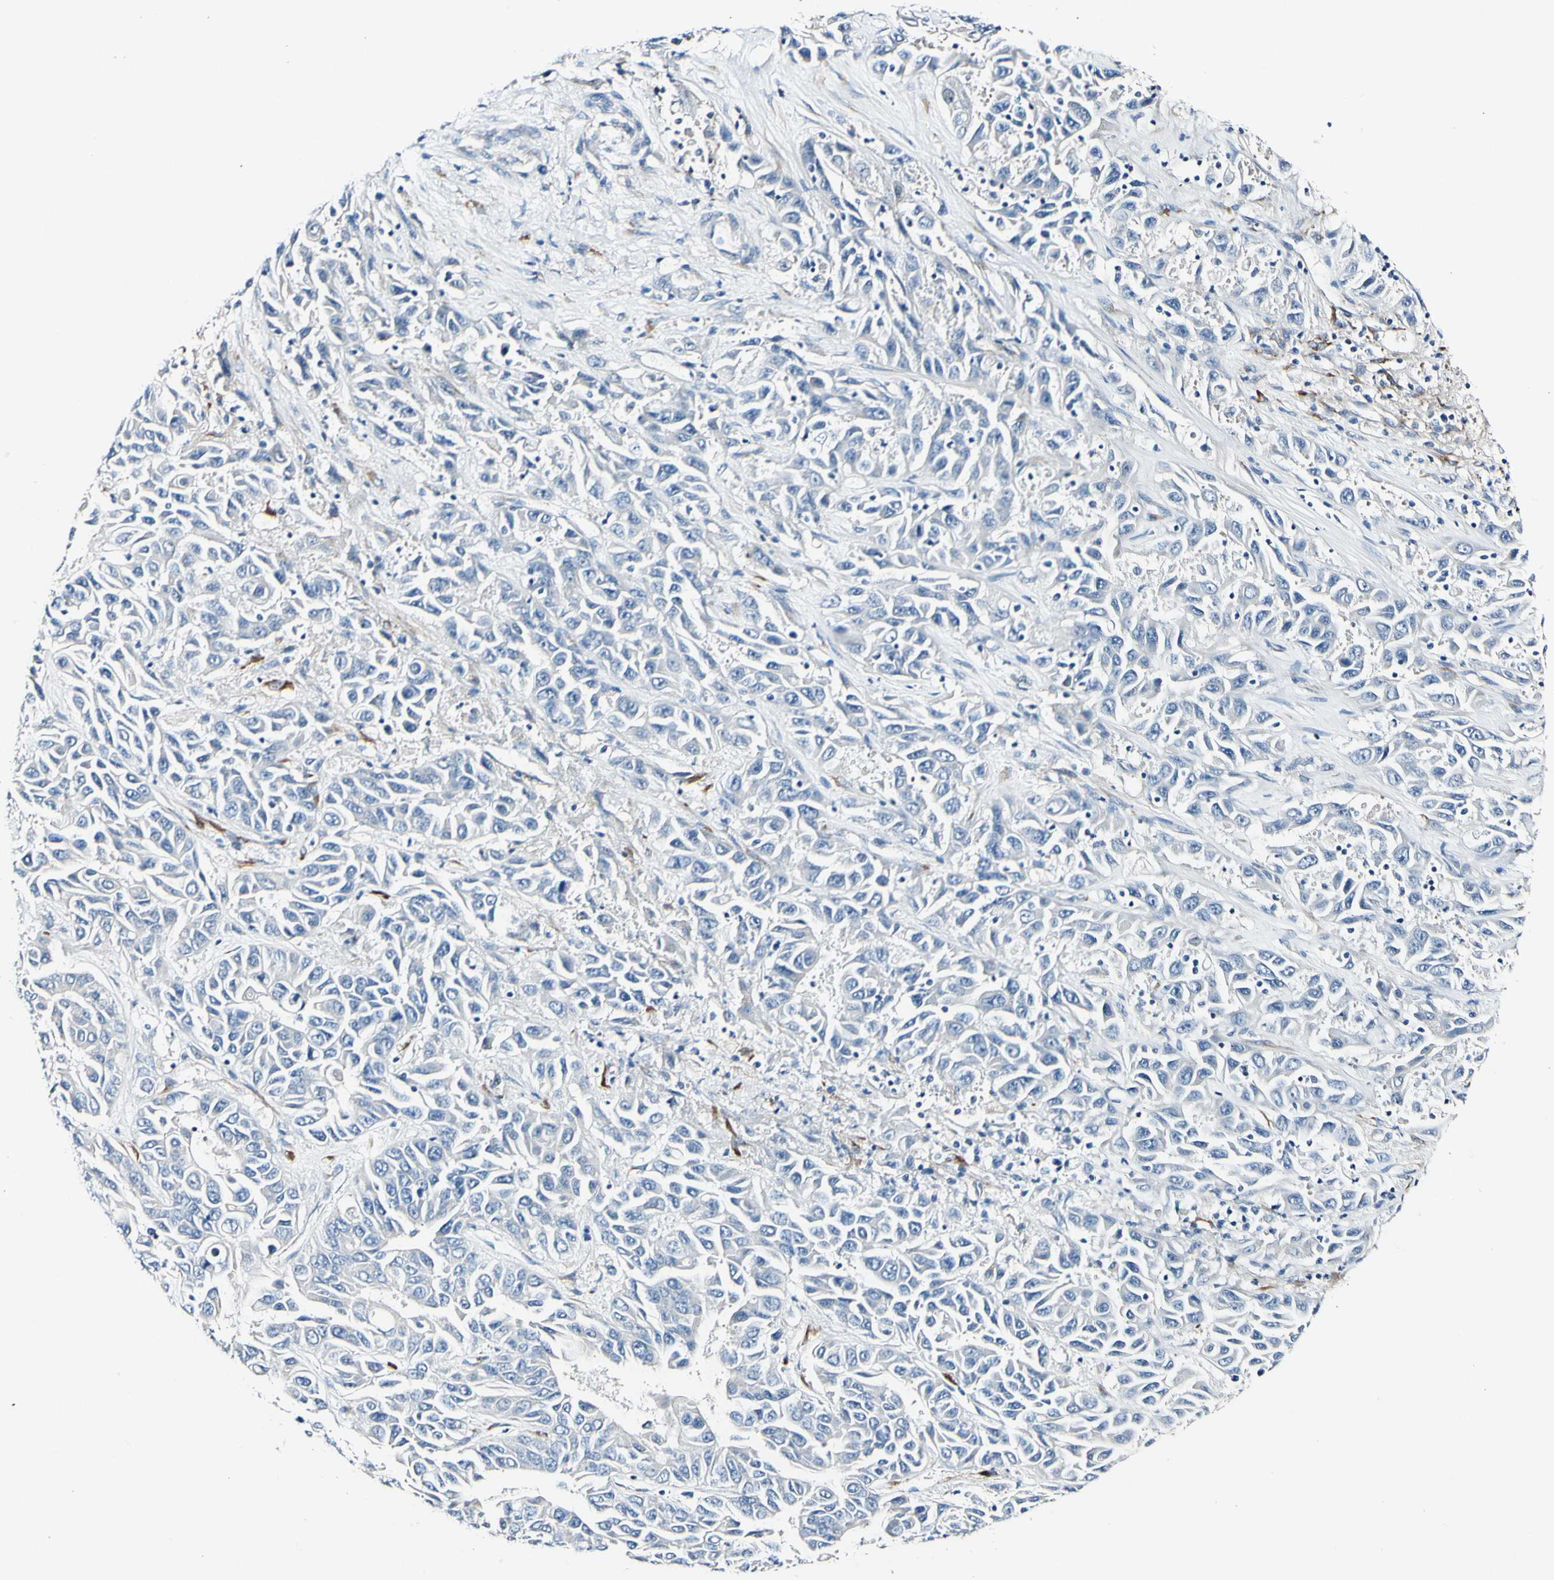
{"staining": {"intensity": "negative", "quantity": "none", "location": "none"}, "tissue": "liver cancer", "cell_type": "Tumor cells", "image_type": "cancer", "snomed": [{"axis": "morphology", "description": "Cholangiocarcinoma"}, {"axis": "topography", "description": "Liver"}], "caption": "This is a image of immunohistochemistry (IHC) staining of liver cancer (cholangiocarcinoma), which shows no expression in tumor cells.", "gene": "COL6A3", "patient": {"sex": "female", "age": 52}}